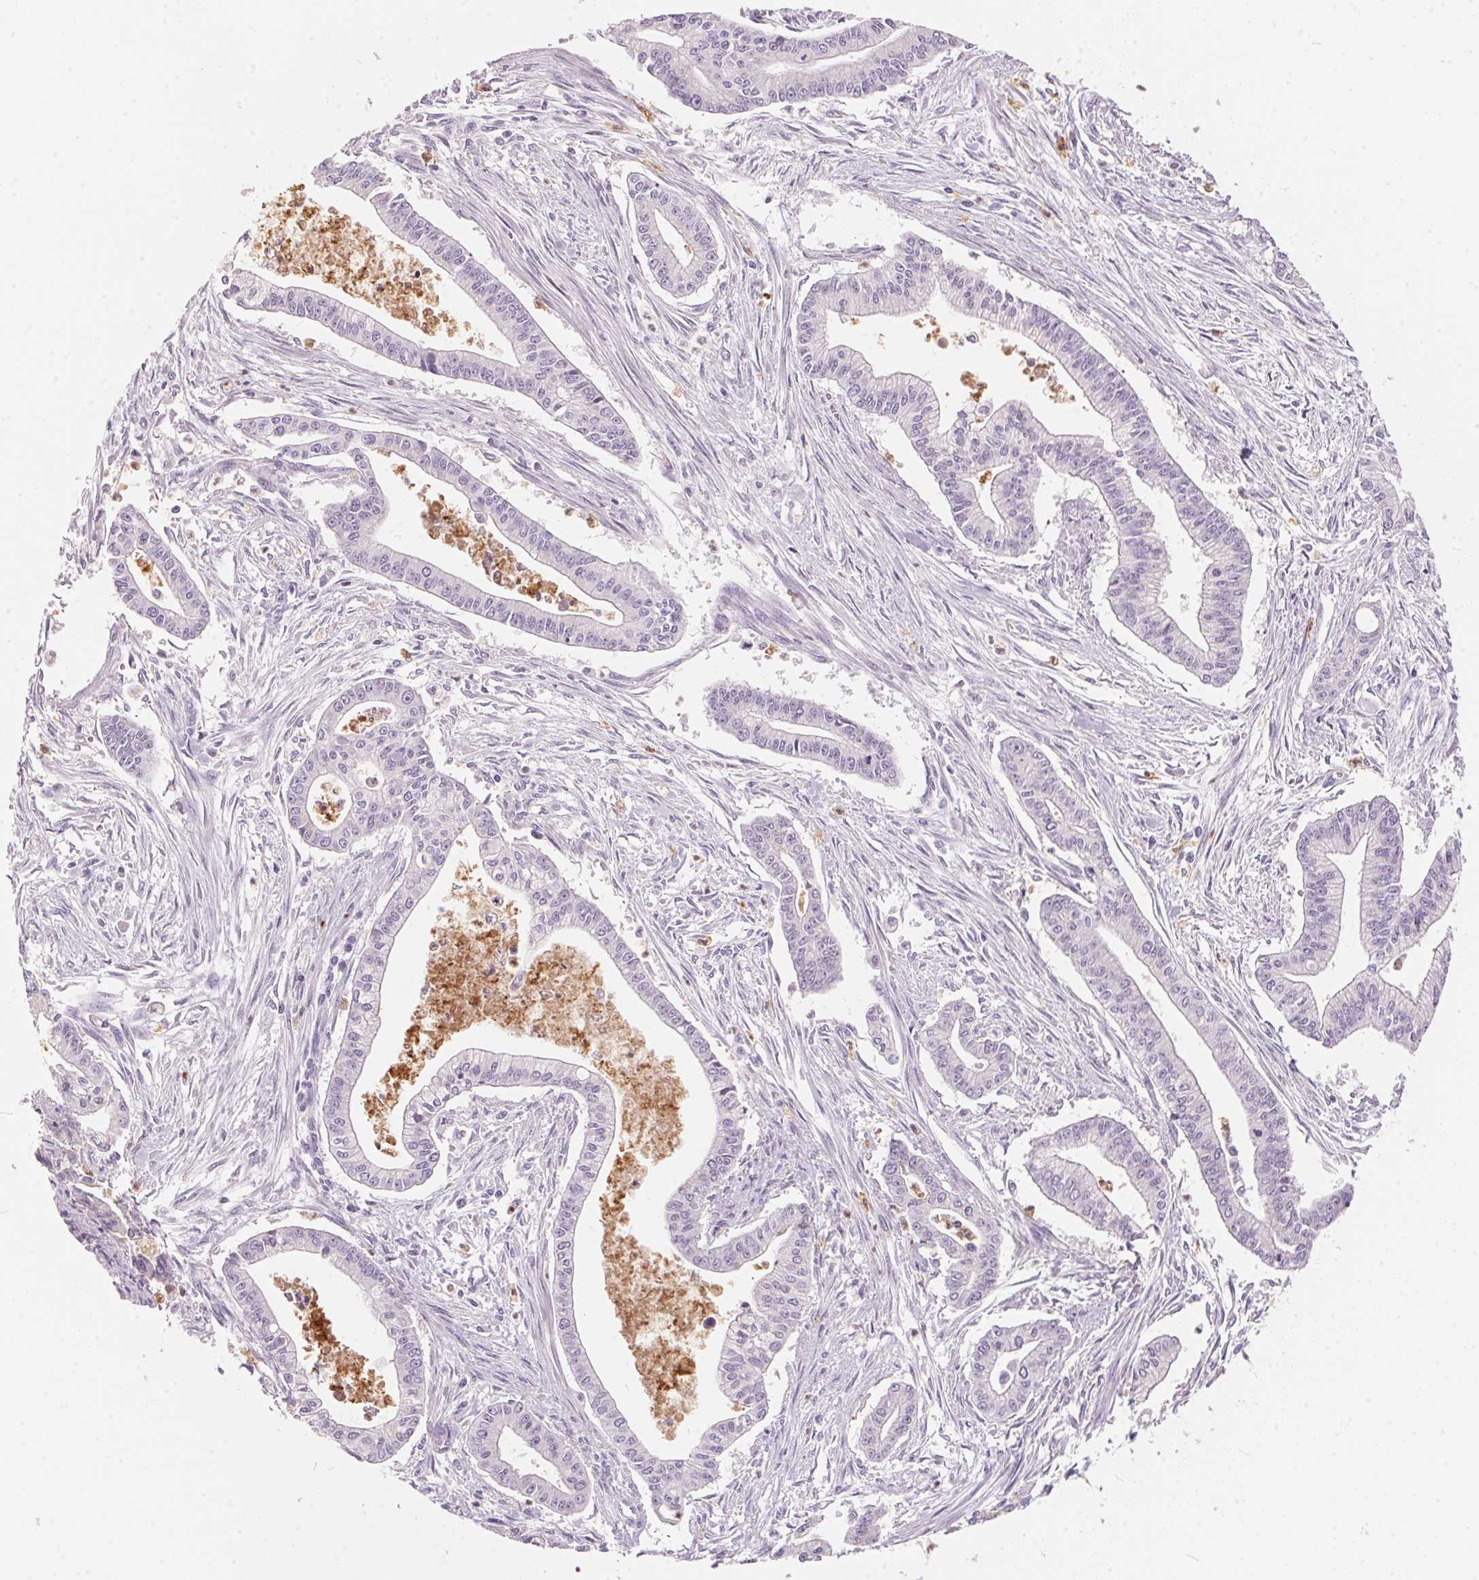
{"staining": {"intensity": "negative", "quantity": "none", "location": "none"}, "tissue": "pancreatic cancer", "cell_type": "Tumor cells", "image_type": "cancer", "snomed": [{"axis": "morphology", "description": "Adenocarcinoma, NOS"}, {"axis": "topography", "description": "Pancreas"}], "caption": "Immunohistochemical staining of pancreatic adenocarcinoma reveals no significant staining in tumor cells. Brightfield microscopy of immunohistochemistry (IHC) stained with DAB (3,3'-diaminobenzidine) (brown) and hematoxylin (blue), captured at high magnification.", "gene": "SERPINB1", "patient": {"sex": "female", "age": 65}}